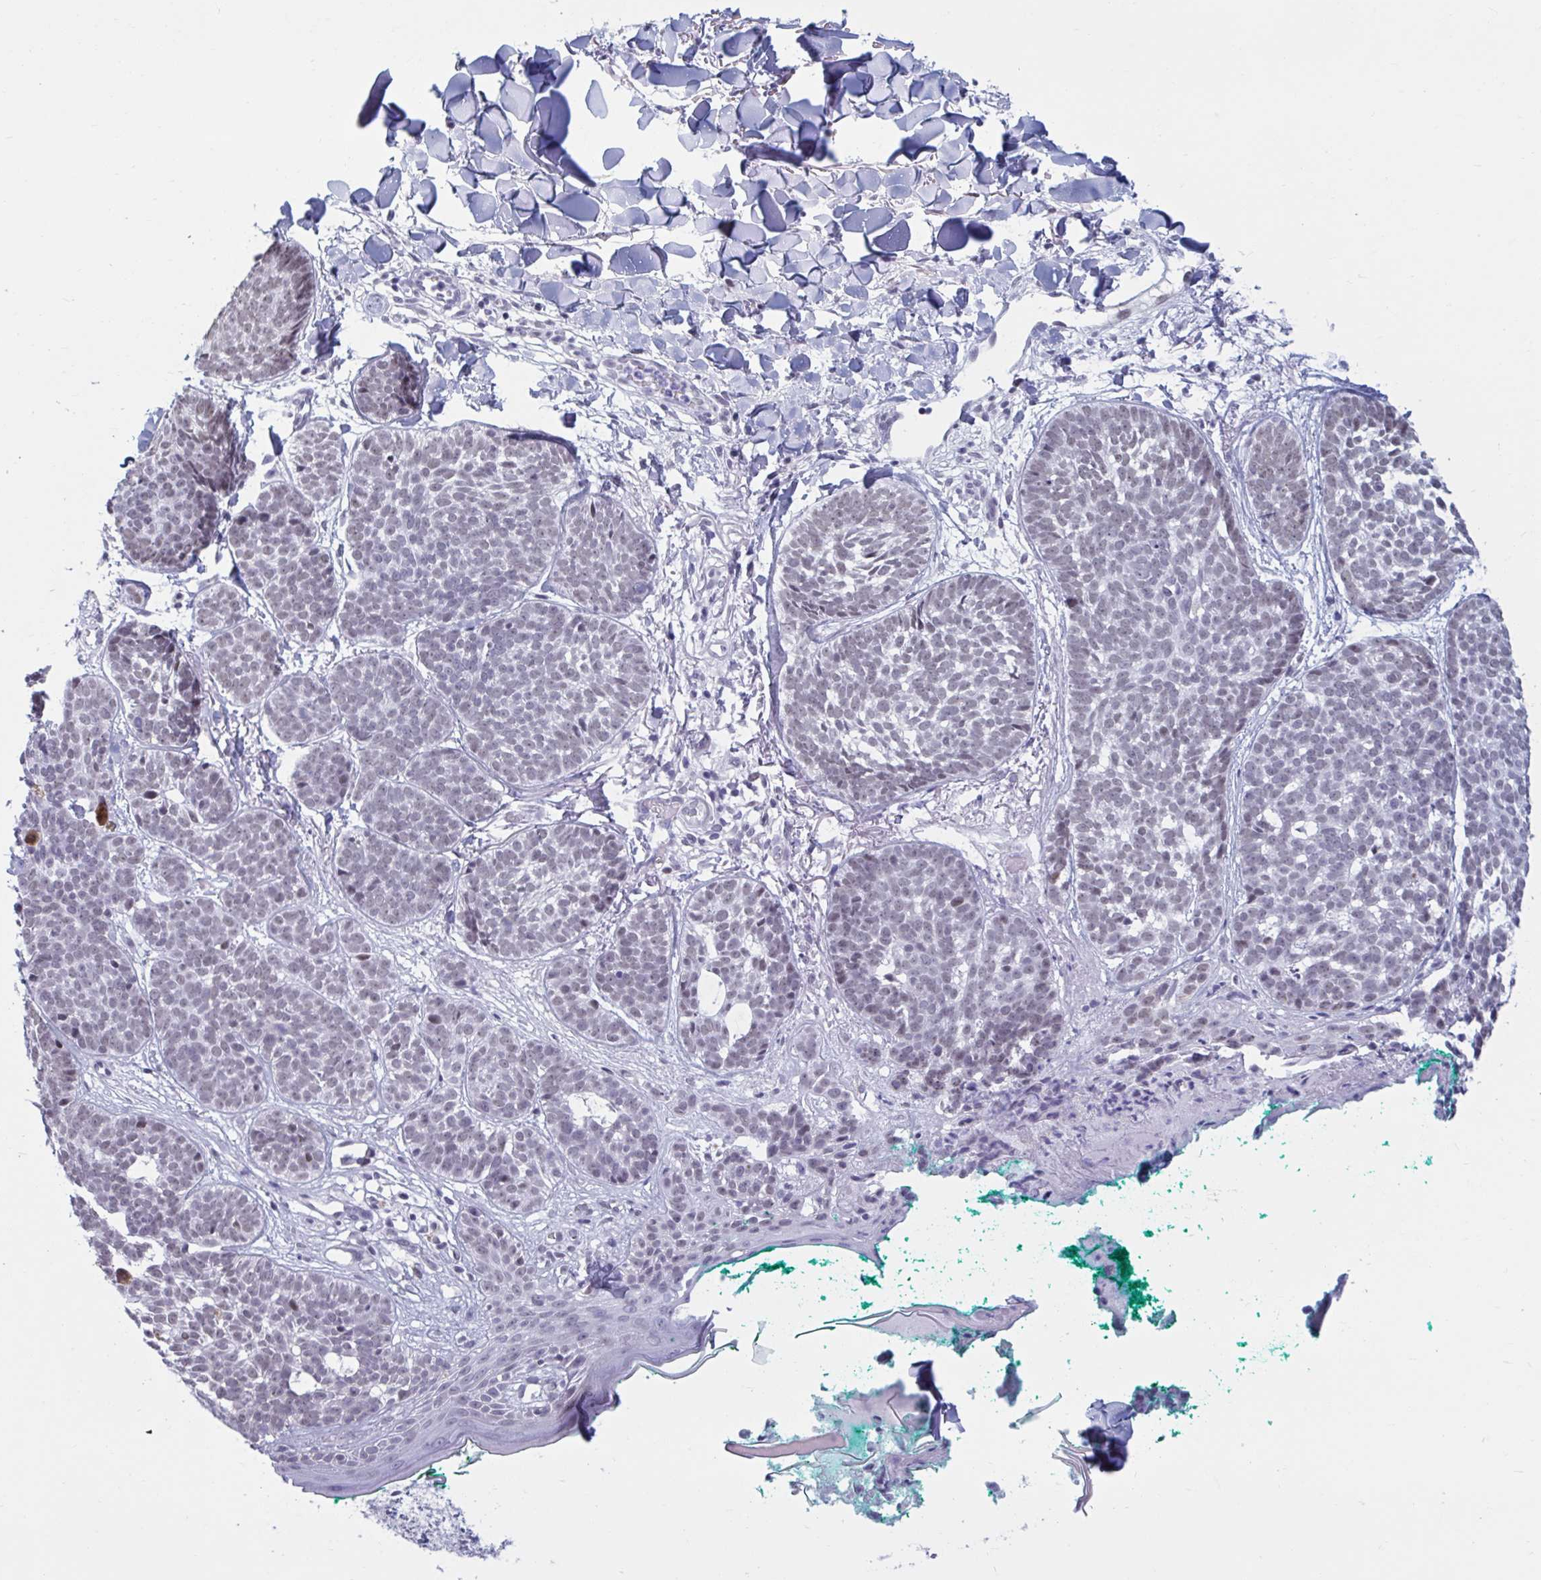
{"staining": {"intensity": "weak", "quantity": "<25%", "location": "nuclear"}, "tissue": "skin cancer", "cell_type": "Tumor cells", "image_type": "cancer", "snomed": [{"axis": "morphology", "description": "Basal cell carcinoma"}, {"axis": "topography", "description": "Skin"}, {"axis": "topography", "description": "Skin of neck"}, {"axis": "topography", "description": "Skin of shoulder"}, {"axis": "topography", "description": "Skin of back"}], "caption": "The image exhibits no staining of tumor cells in skin cancer (basal cell carcinoma). (DAB IHC visualized using brightfield microscopy, high magnification).", "gene": "MSMB", "patient": {"sex": "male", "age": 80}}